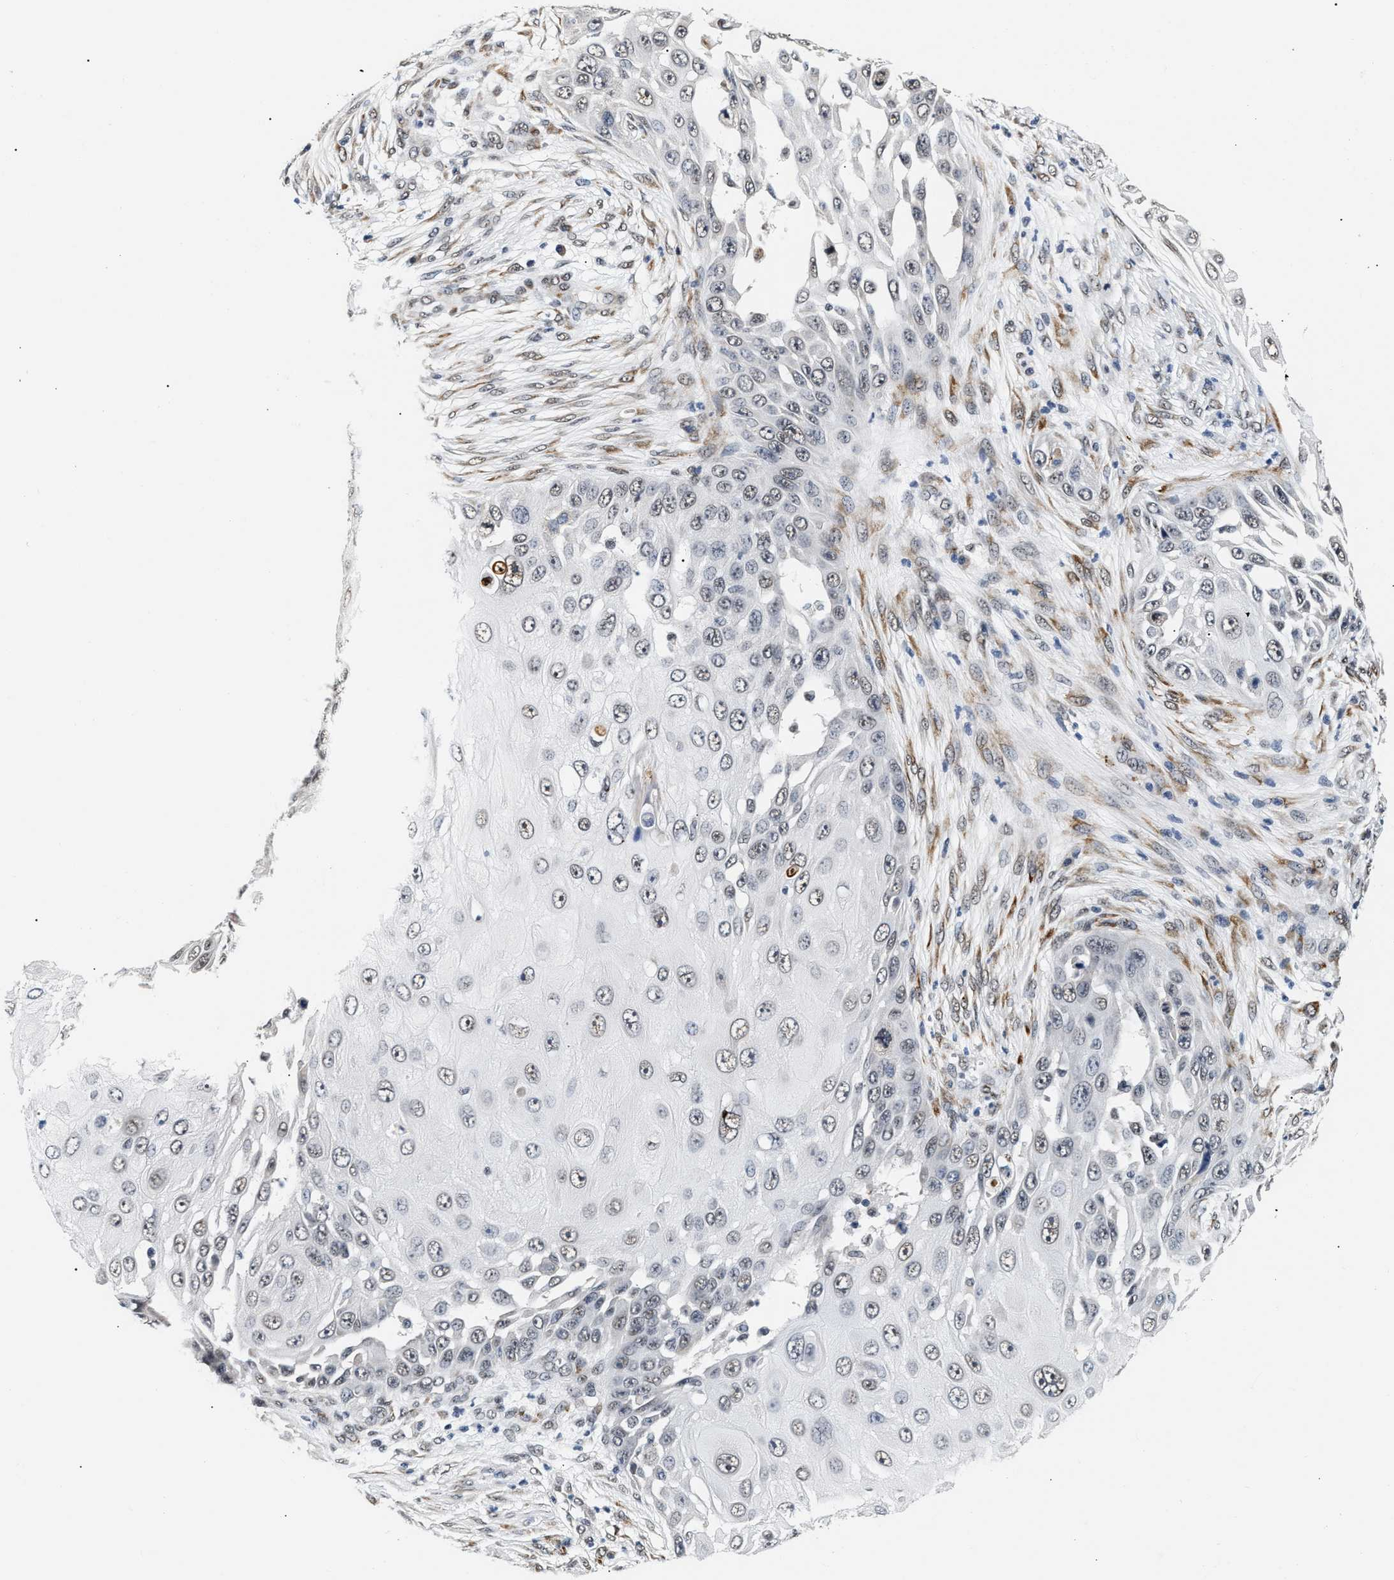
{"staining": {"intensity": "weak", "quantity": "25%-75%", "location": "nuclear"}, "tissue": "skin cancer", "cell_type": "Tumor cells", "image_type": "cancer", "snomed": [{"axis": "morphology", "description": "Squamous cell carcinoma, NOS"}, {"axis": "topography", "description": "Skin"}], "caption": "IHC image of human skin cancer stained for a protein (brown), which exhibits low levels of weak nuclear staining in about 25%-75% of tumor cells.", "gene": "THOC1", "patient": {"sex": "female", "age": 44}}